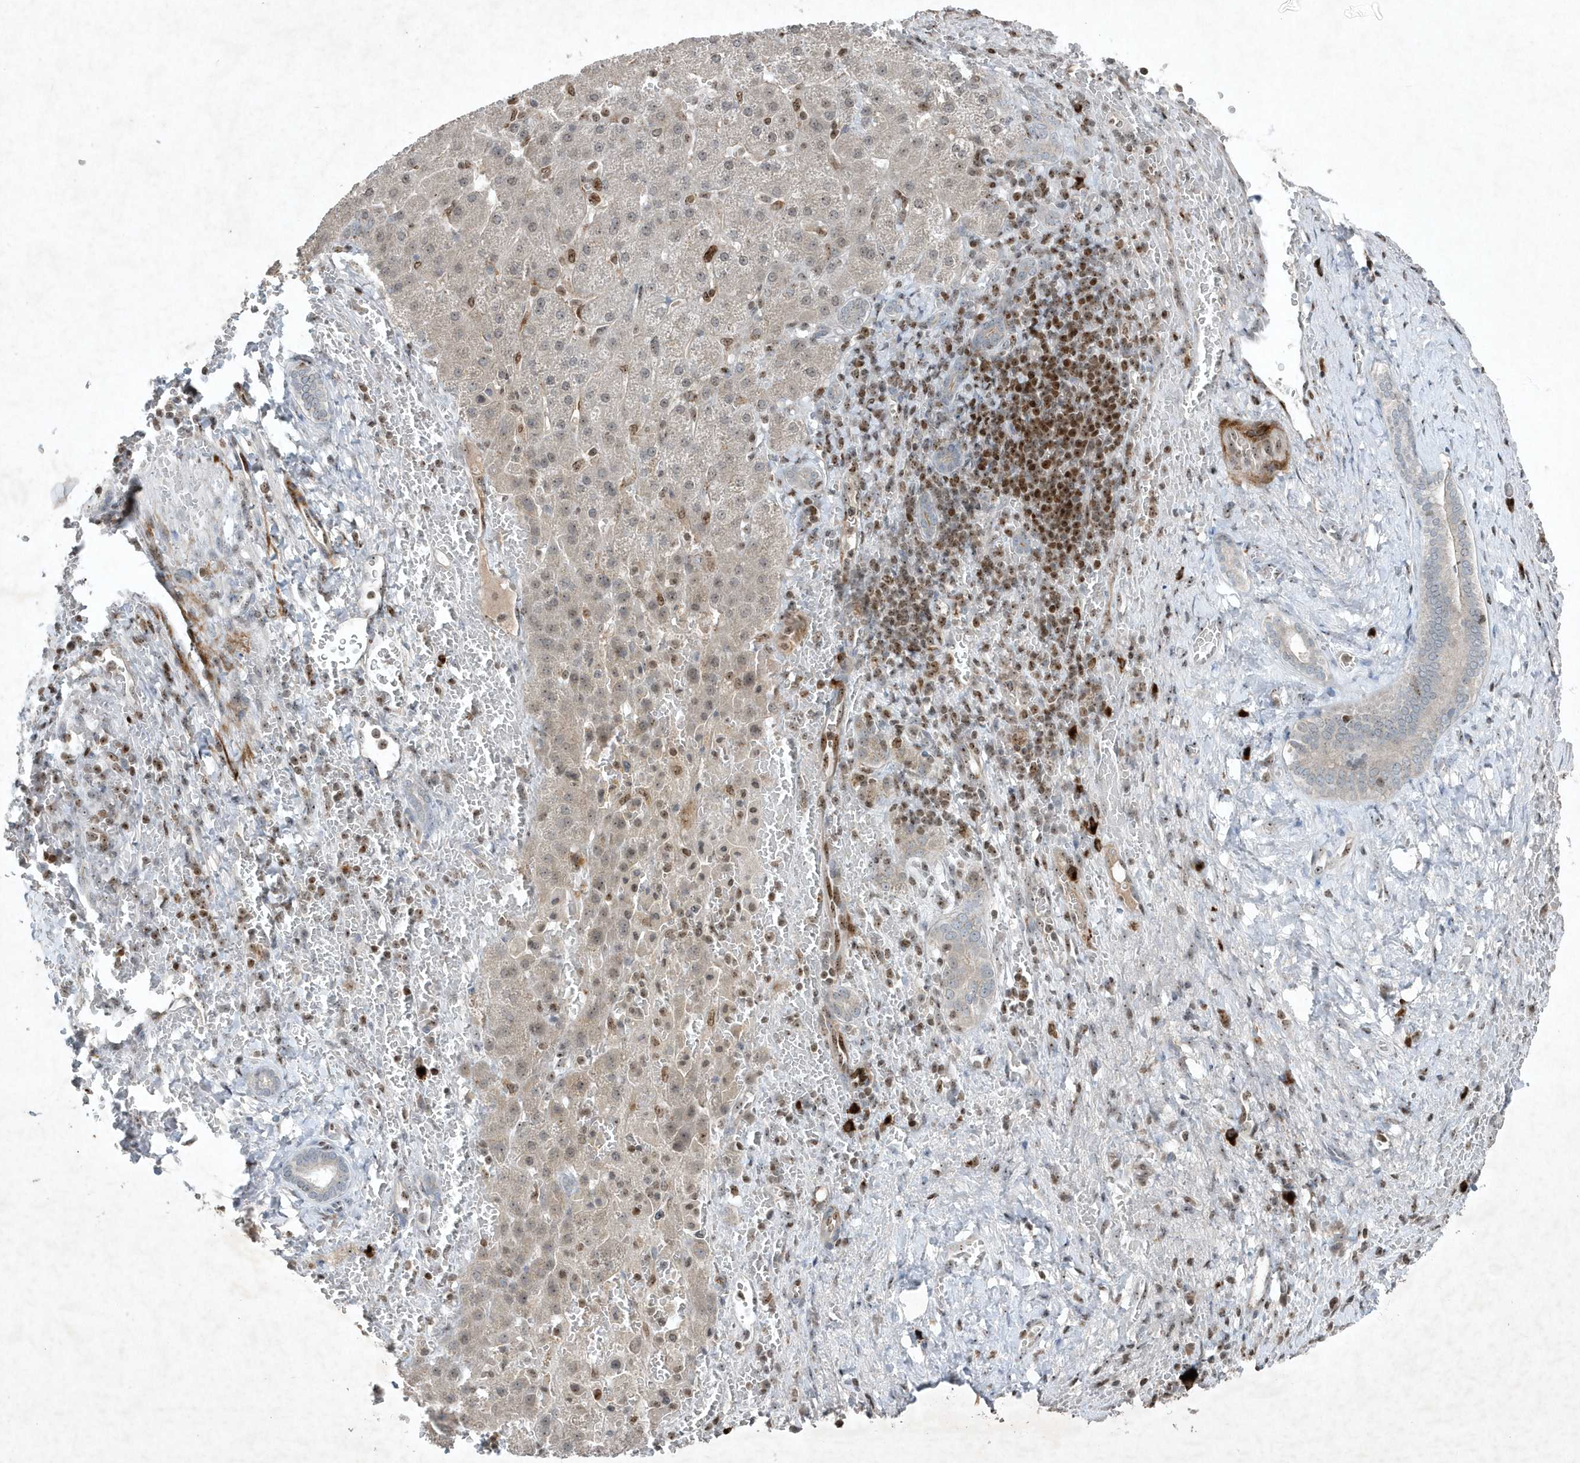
{"staining": {"intensity": "moderate", "quantity": "25%-75%", "location": "cytoplasmic/membranous,nuclear"}, "tissue": "liver cancer", "cell_type": "Tumor cells", "image_type": "cancer", "snomed": [{"axis": "morphology", "description": "Carcinoma, Hepatocellular, NOS"}, {"axis": "topography", "description": "Liver"}], "caption": "IHC (DAB (3,3'-diaminobenzidine)) staining of liver cancer (hepatocellular carcinoma) exhibits moderate cytoplasmic/membranous and nuclear protein positivity in approximately 25%-75% of tumor cells.", "gene": "QTRT2", "patient": {"sex": "male", "age": 57}}